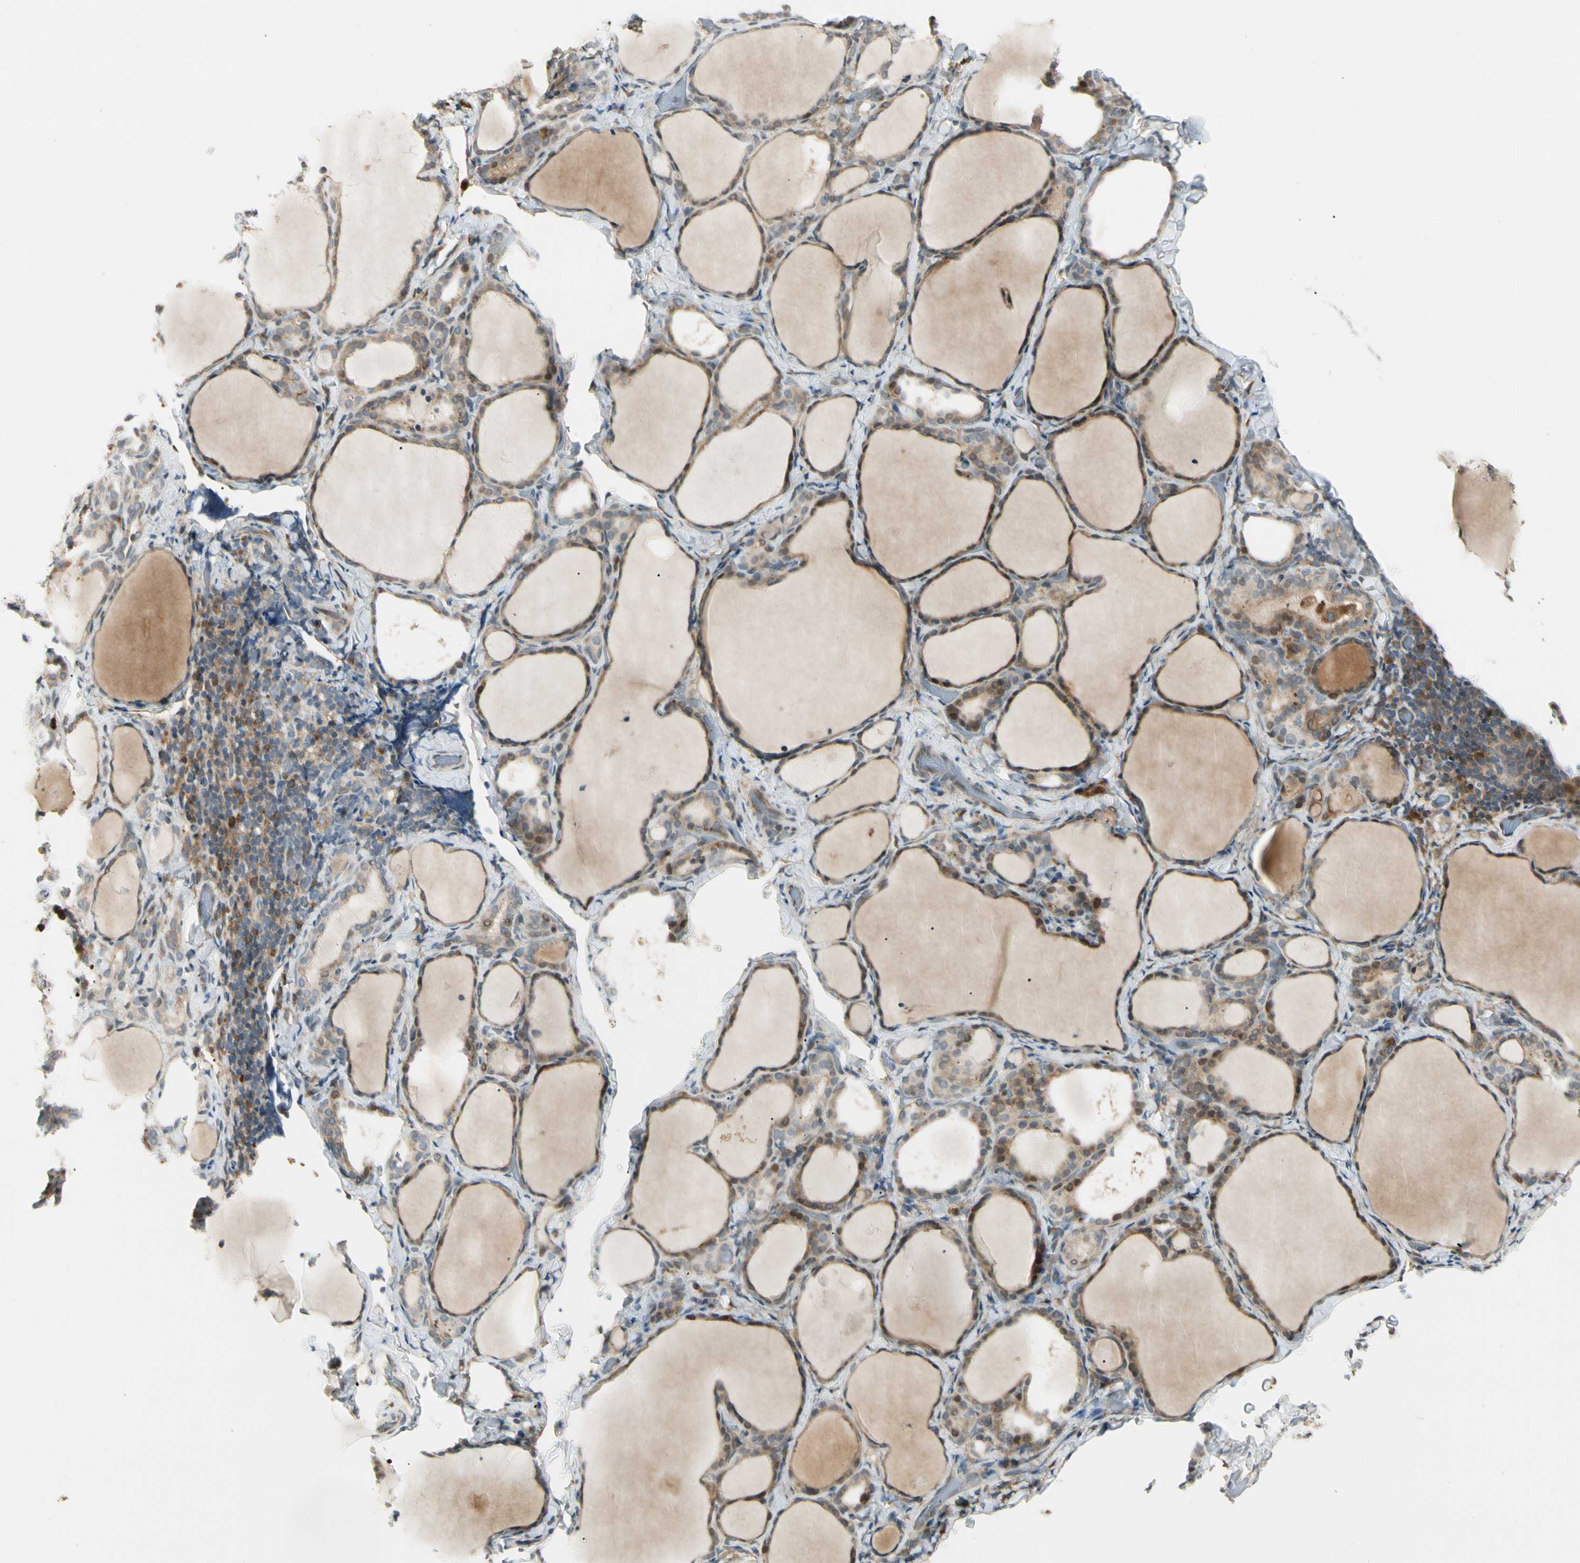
{"staining": {"intensity": "moderate", "quantity": ">75%", "location": "cytoplasmic/membranous"}, "tissue": "thyroid gland", "cell_type": "Glandular cells", "image_type": "normal", "snomed": [{"axis": "morphology", "description": "Normal tissue, NOS"}, {"axis": "morphology", "description": "Papillary adenocarcinoma, NOS"}, {"axis": "topography", "description": "Thyroid gland"}], "caption": "About >75% of glandular cells in unremarkable thyroid gland exhibit moderate cytoplasmic/membranous protein expression as visualized by brown immunohistochemical staining.", "gene": "FNDC3B", "patient": {"sex": "female", "age": 30}}